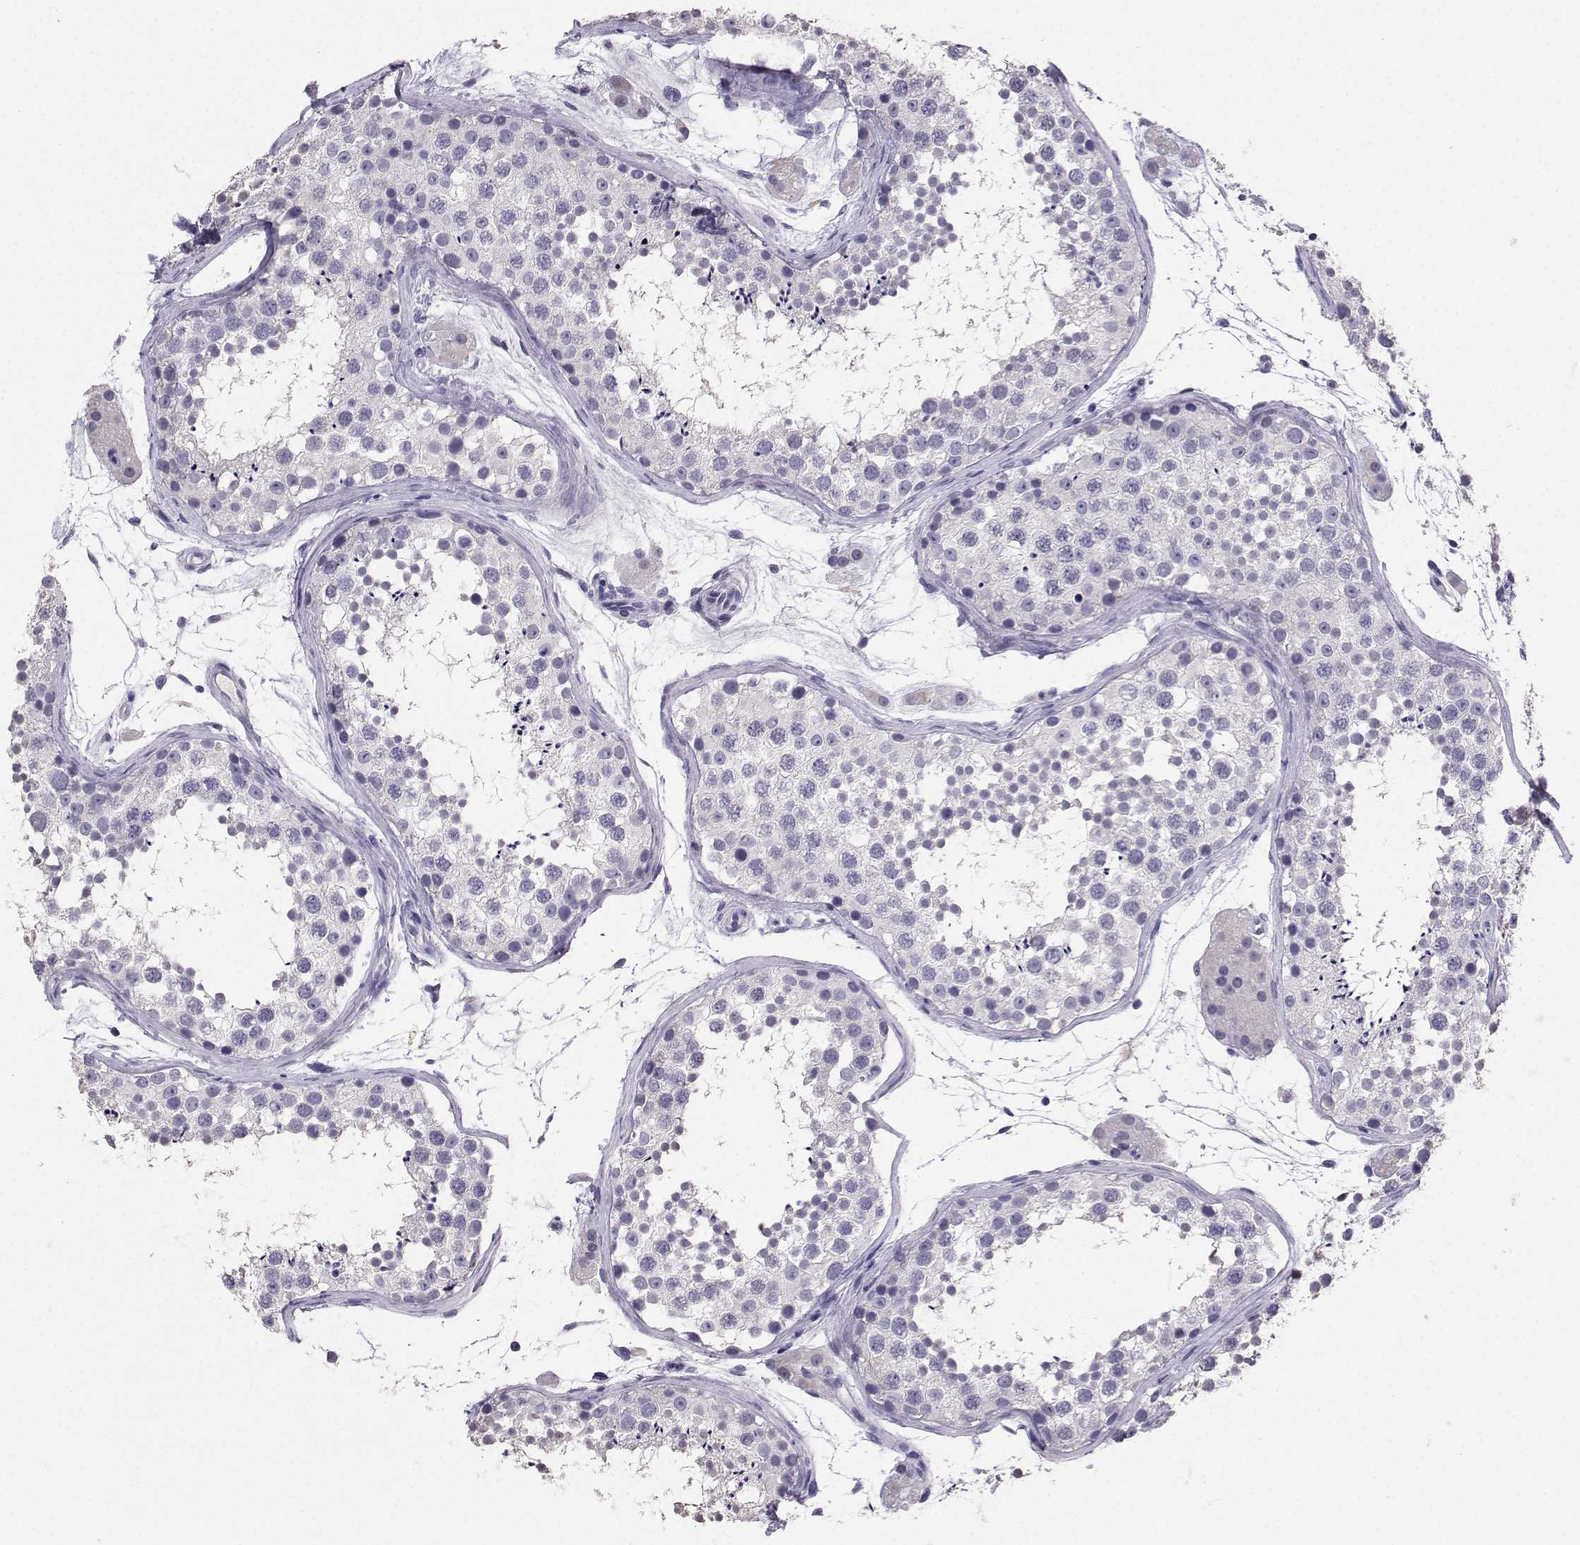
{"staining": {"intensity": "negative", "quantity": "none", "location": "none"}, "tissue": "testis", "cell_type": "Cells in seminiferous ducts", "image_type": "normal", "snomed": [{"axis": "morphology", "description": "Normal tissue, NOS"}, {"axis": "topography", "description": "Testis"}], "caption": "This image is of unremarkable testis stained with immunohistochemistry (IHC) to label a protein in brown with the nuclei are counter-stained blue. There is no expression in cells in seminiferous ducts.", "gene": "SPAG11A", "patient": {"sex": "male", "age": 41}}